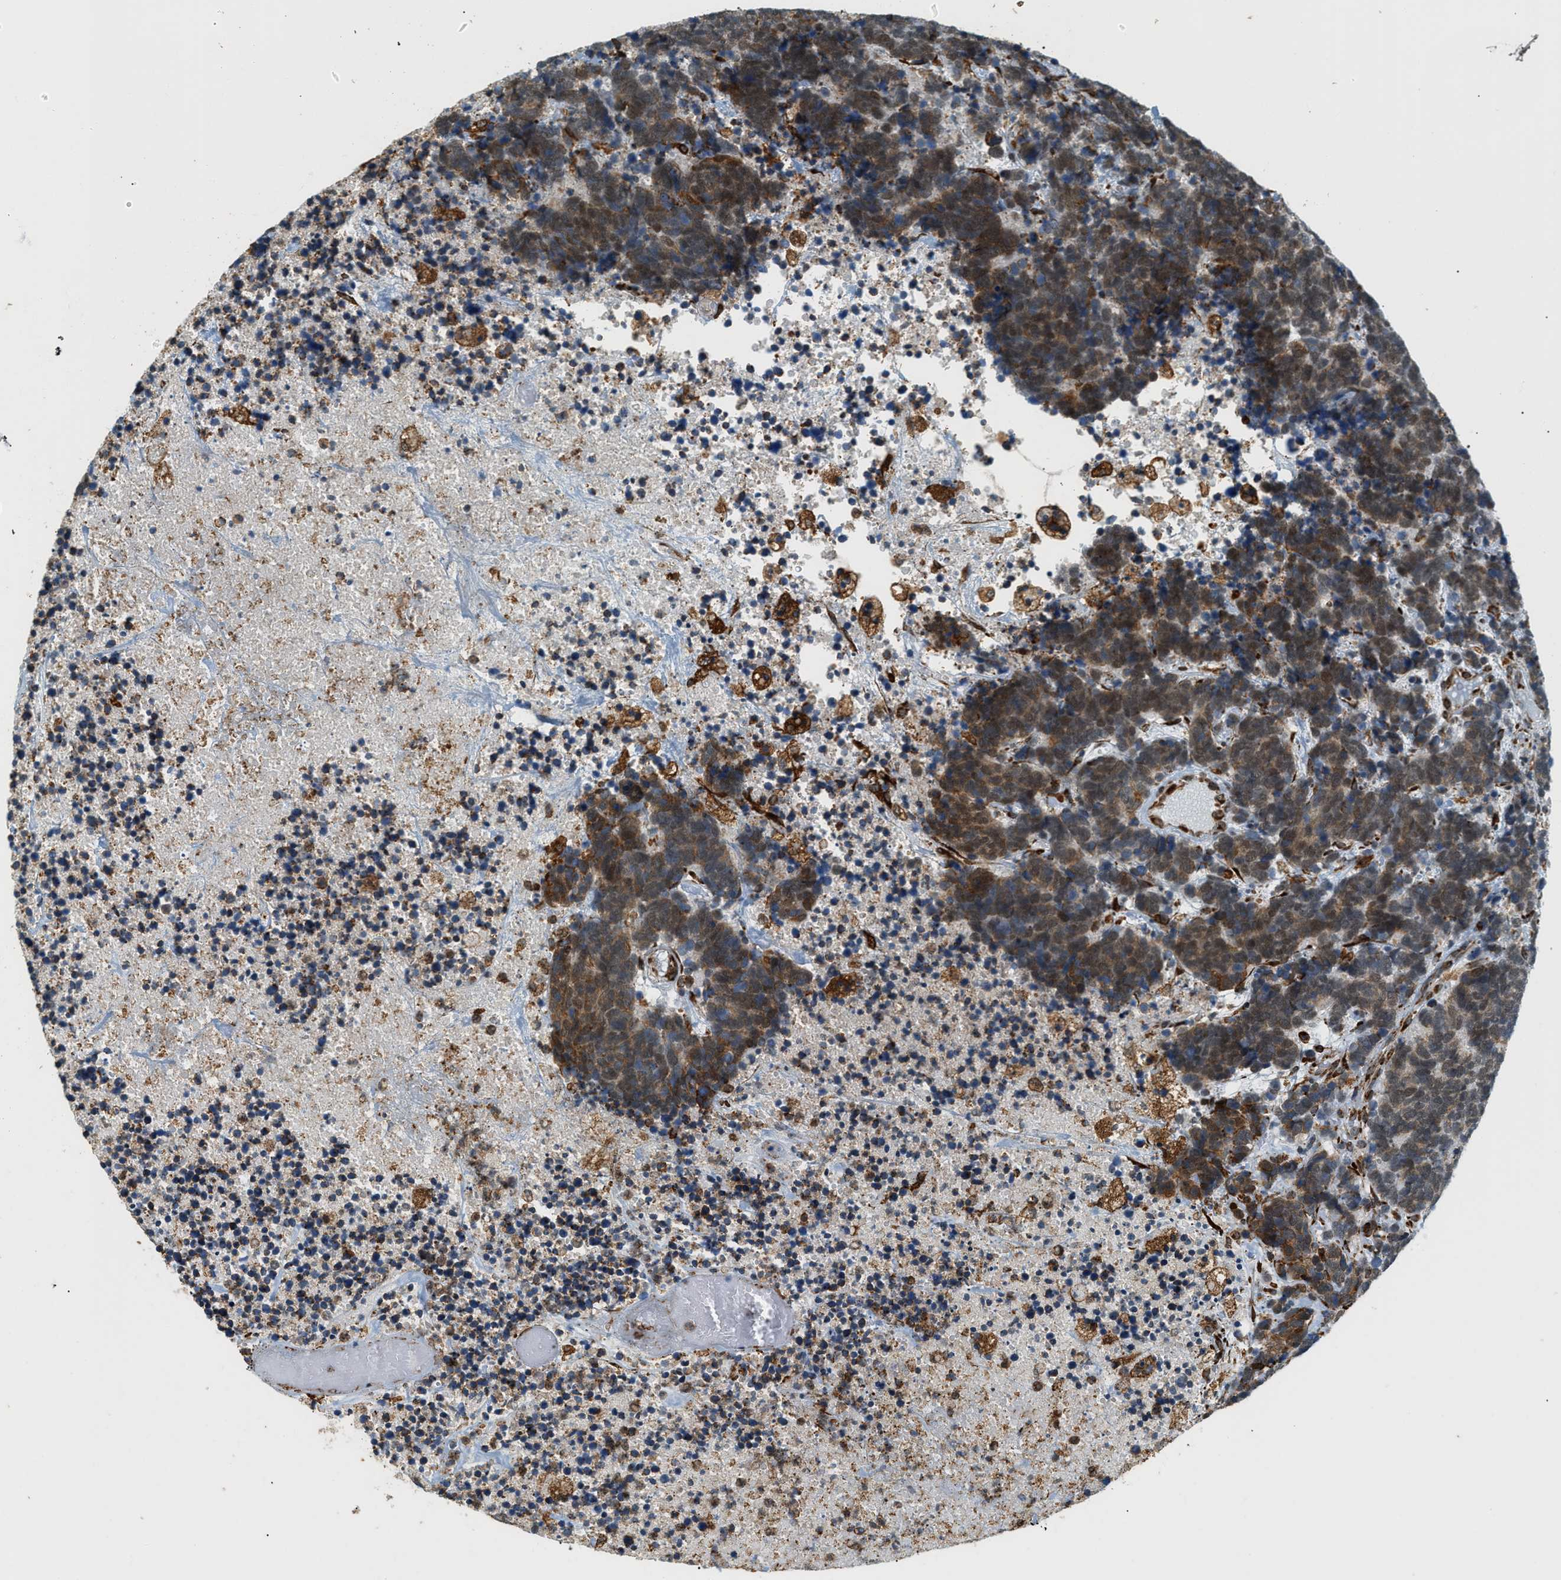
{"staining": {"intensity": "moderate", "quantity": ">75%", "location": "cytoplasmic/membranous,nuclear"}, "tissue": "carcinoid", "cell_type": "Tumor cells", "image_type": "cancer", "snomed": [{"axis": "morphology", "description": "Carcinoma, NOS"}, {"axis": "morphology", "description": "Carcinoid, malignant, NOS"}, {"axis": "topography", "description": "Urinary bladder"}], "caption": "Immunohistochemistry (IHC) staining of malignant carcinoid, which shows medium levels of moderate cytoplasmic/membranous and nuclear positivity in approximately >75% of tumor cells indicating moderate cytoplasmic/membranous and nuclear protein staining. The staining was performed using DAB (3,3'-diaminobenzidine) (brown) for protein detection and nuclei were counterstained in hematoxylin (blue).", "gene": "SEMA4D", "patient": {"sex": "male", "age": 57}}